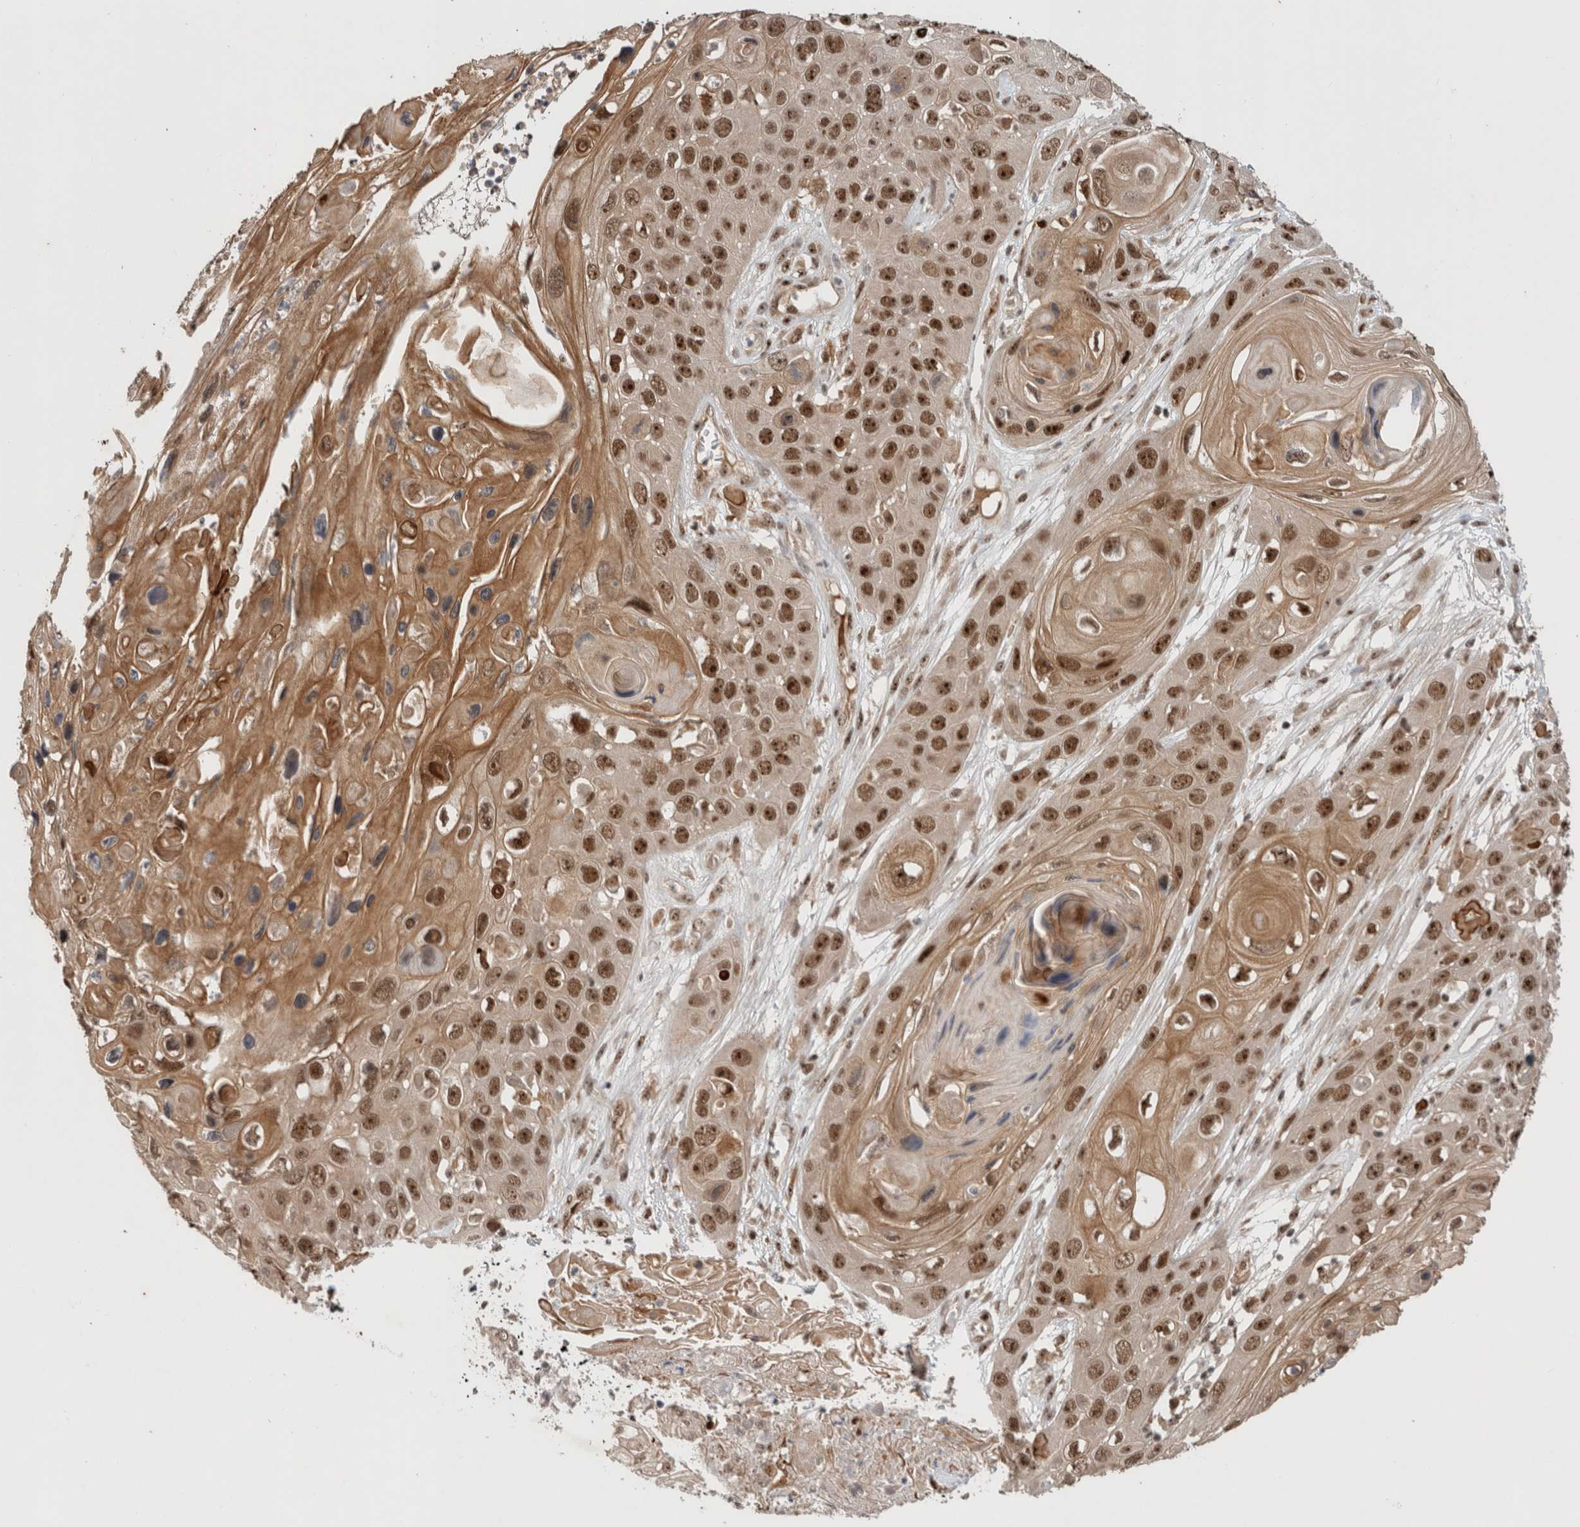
{"staining": {"intensity": "moderate", "quantity": ">75%", "location": "cytoplasmic/membranous,nuclear"}, "tissue": "skin cancer", "cell_type": "Tumor cells", "image_type": "cancer", "snomed": [{"axis": "morphology", "description": "Squamous cell carcinoma, NOS"}, {"axis": "topography", "description": "Skin"}], "caption": "This micrograph reveals immunohistochemistry (IHC) staining of human skin squamous cell carcinoma, with medium moderate cytoplasmic/membranous and nuclear expression in approximately >75% of tumor cells.", "gene": "MPHOSPH6", "patient": {"sex": "male", "age": 55}}